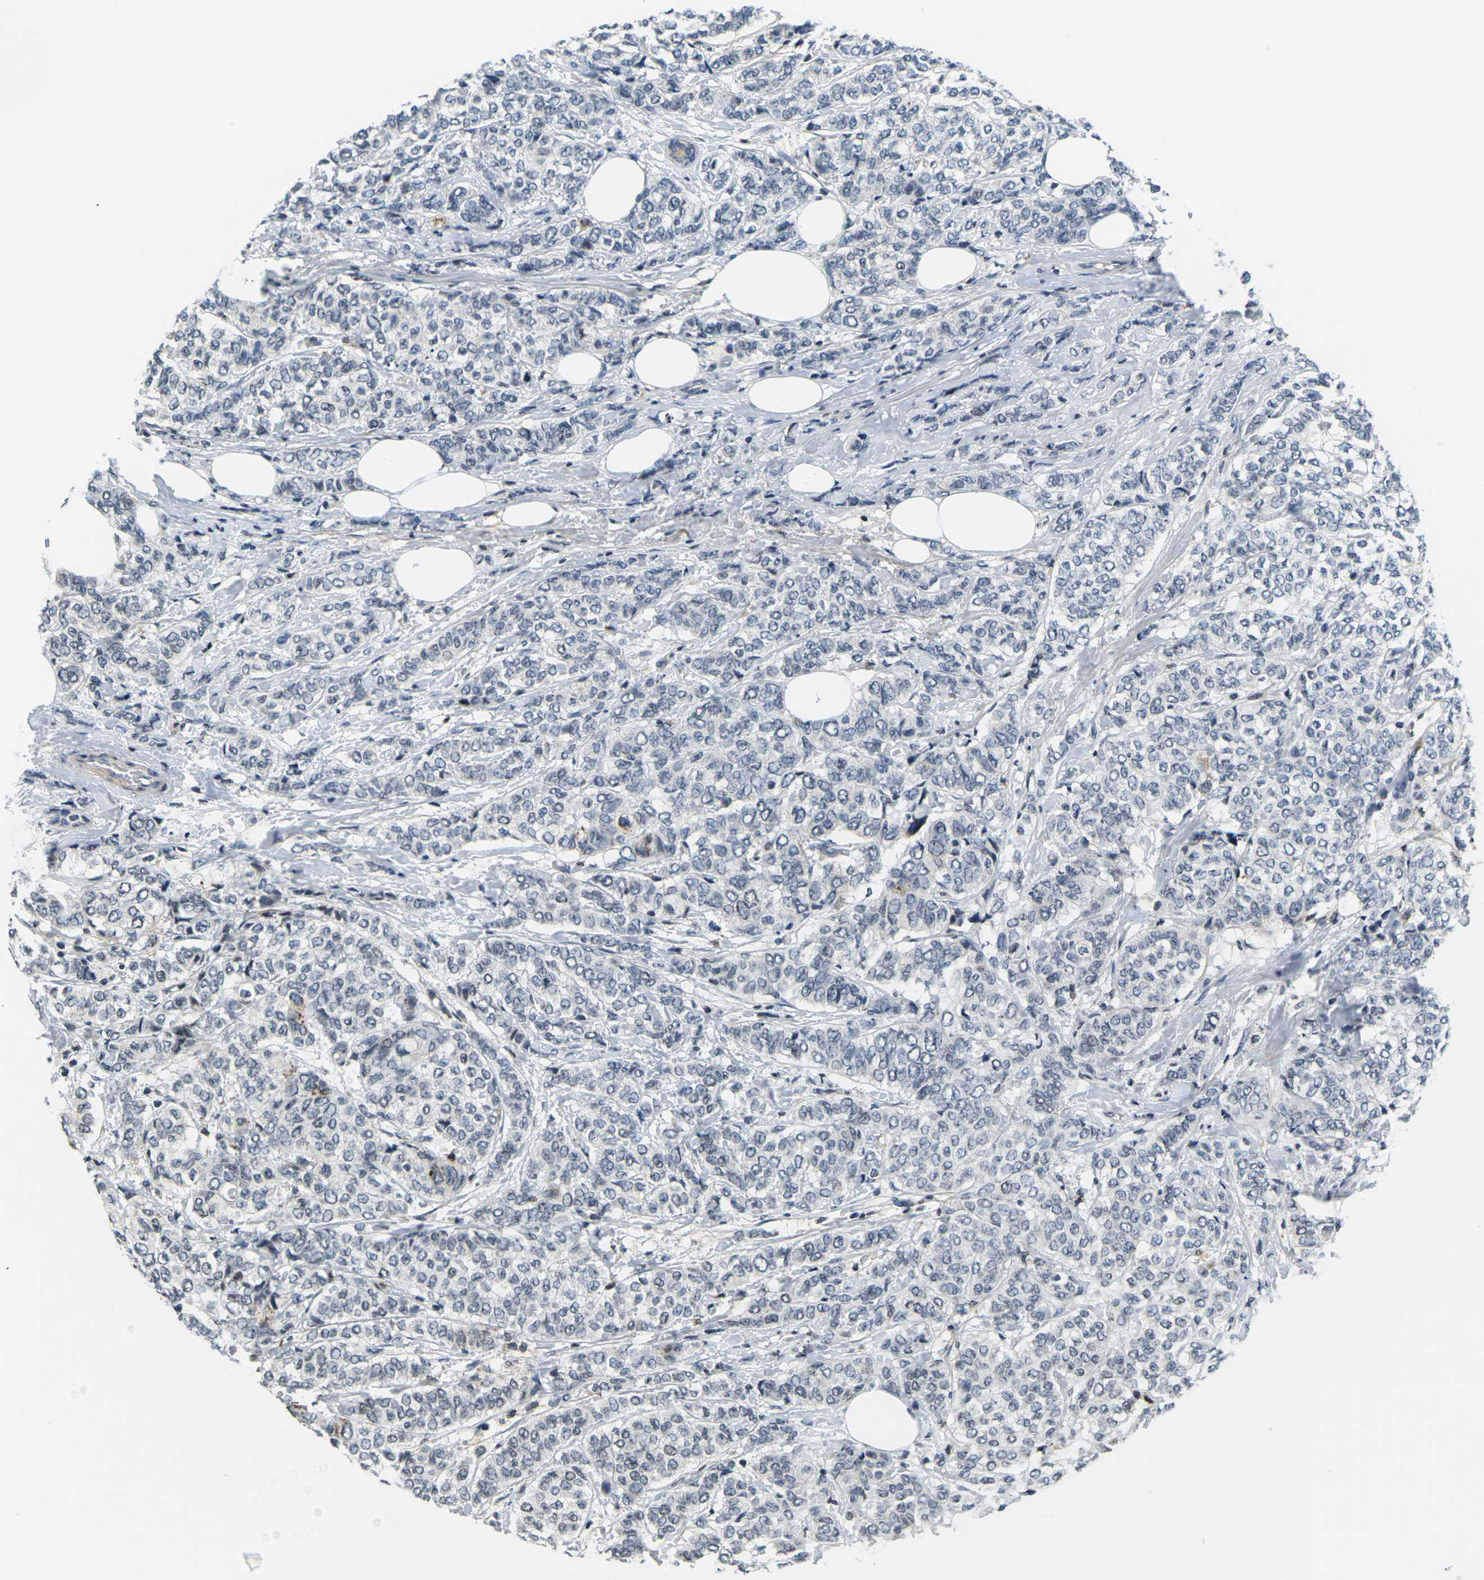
{"staining": {"intensity": "negative", "quantity": "none", "location": "none"}, "tissue": "breast cancer", "cell_type": "Tumor cells", "image_type": "cancer", "snomed": [{"axis": "morphology", "description": "Lobular carcinoma"}, {"axis": "topography", "description": "Breast"}], "caption": "There is no significant expression in tumor cells of breast cancer.", "gene": "C1QC", "patient": {"sex": "female", "age": 60}}